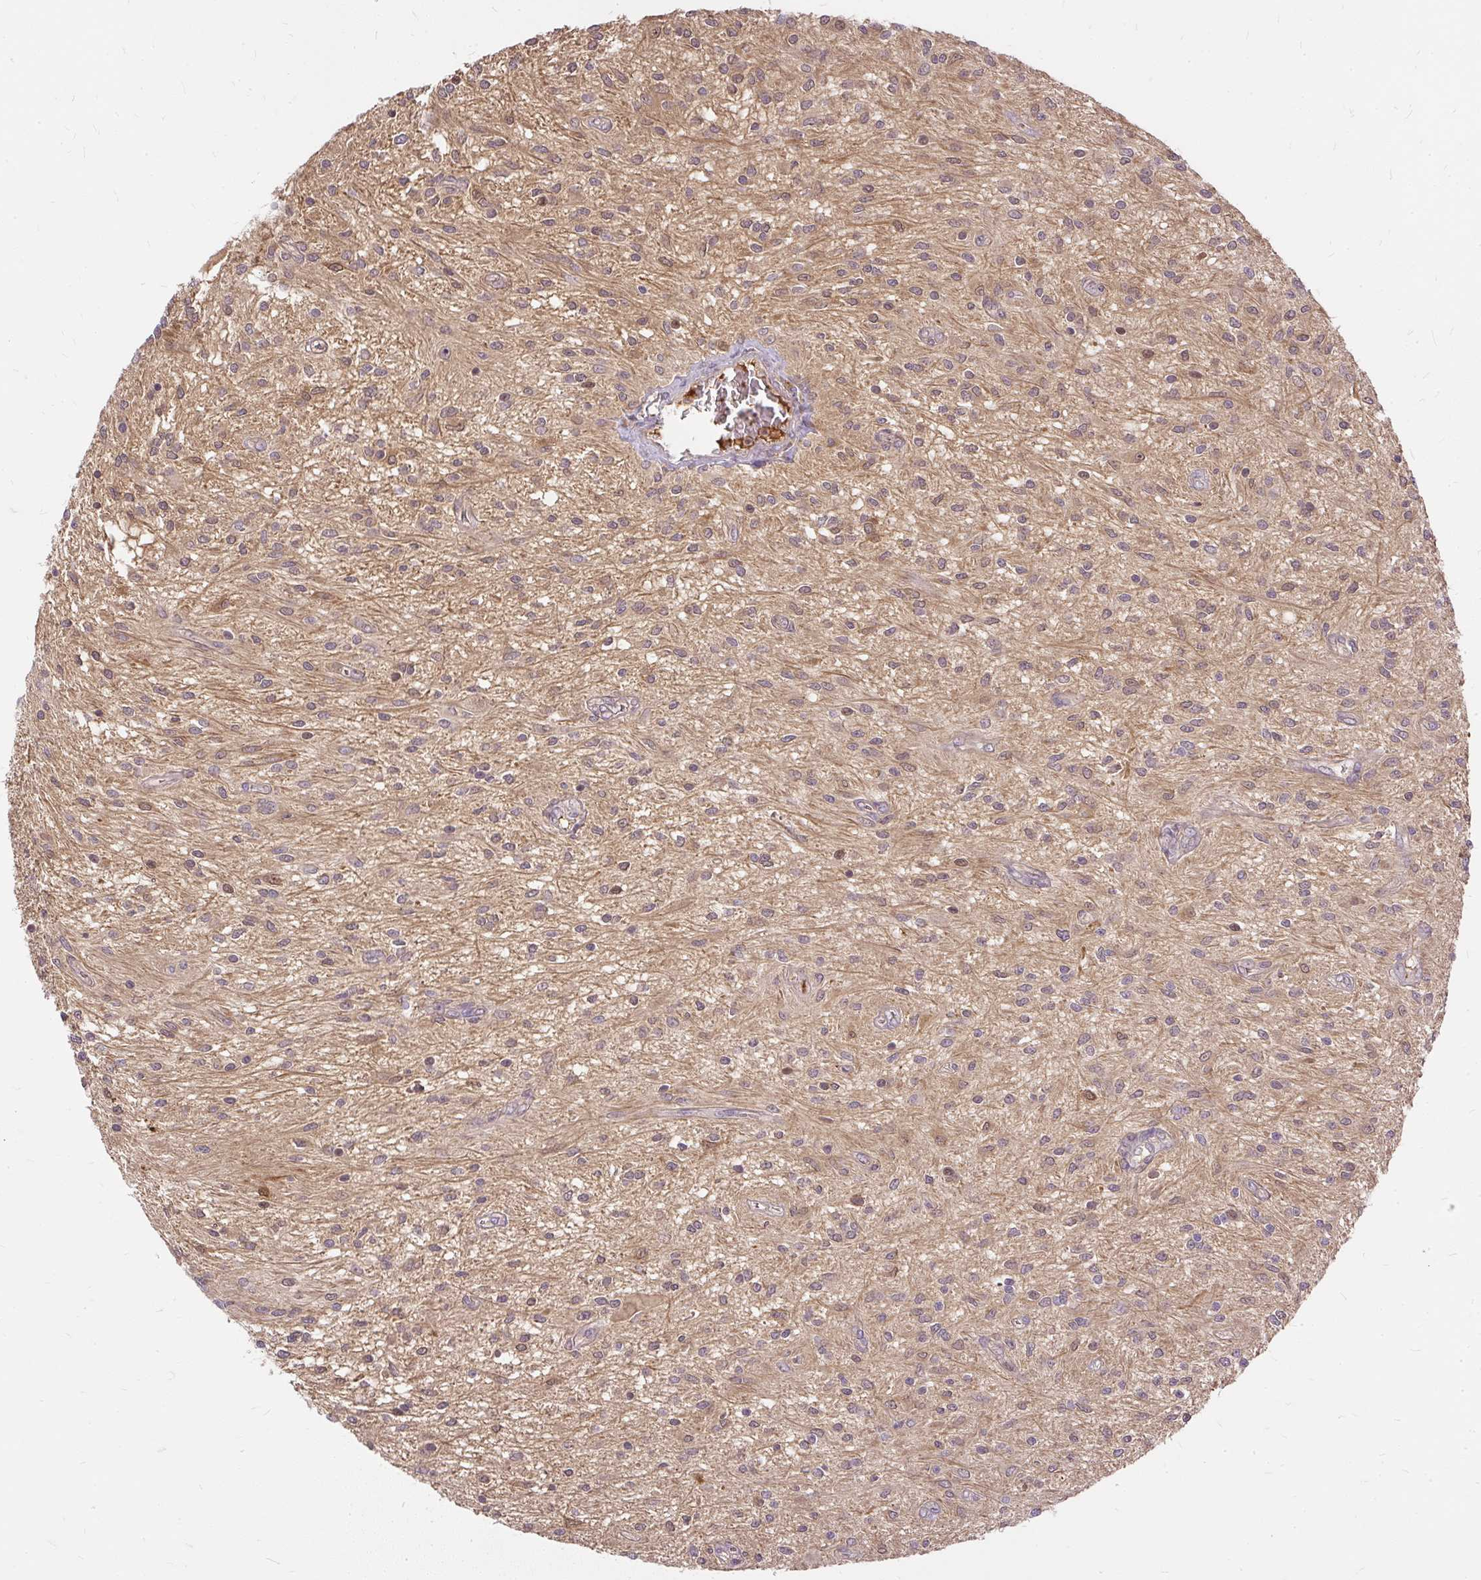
{"staining": {"intensity": "weak", "quantity": ">75%", "location": "cytoplasmic/membranous"}, "tissue": "glioma", "cell_type": "Tumor cells", "image_type": "cancer", "snomed": [{"axis": "morphology", "description": "Glioma, malignant, Low grade"}, {"axis": "topography", "description": "Cerebellum"}], "caption": "High-power microscopy captured an IHC histopathology image of malignant low-grade glioma, revealing weak cytoplasmic/membranous expression in approximately >75% of tumor cells.", "gene": "AP5S1", "patient": {"sex": "female", "age": 14}}